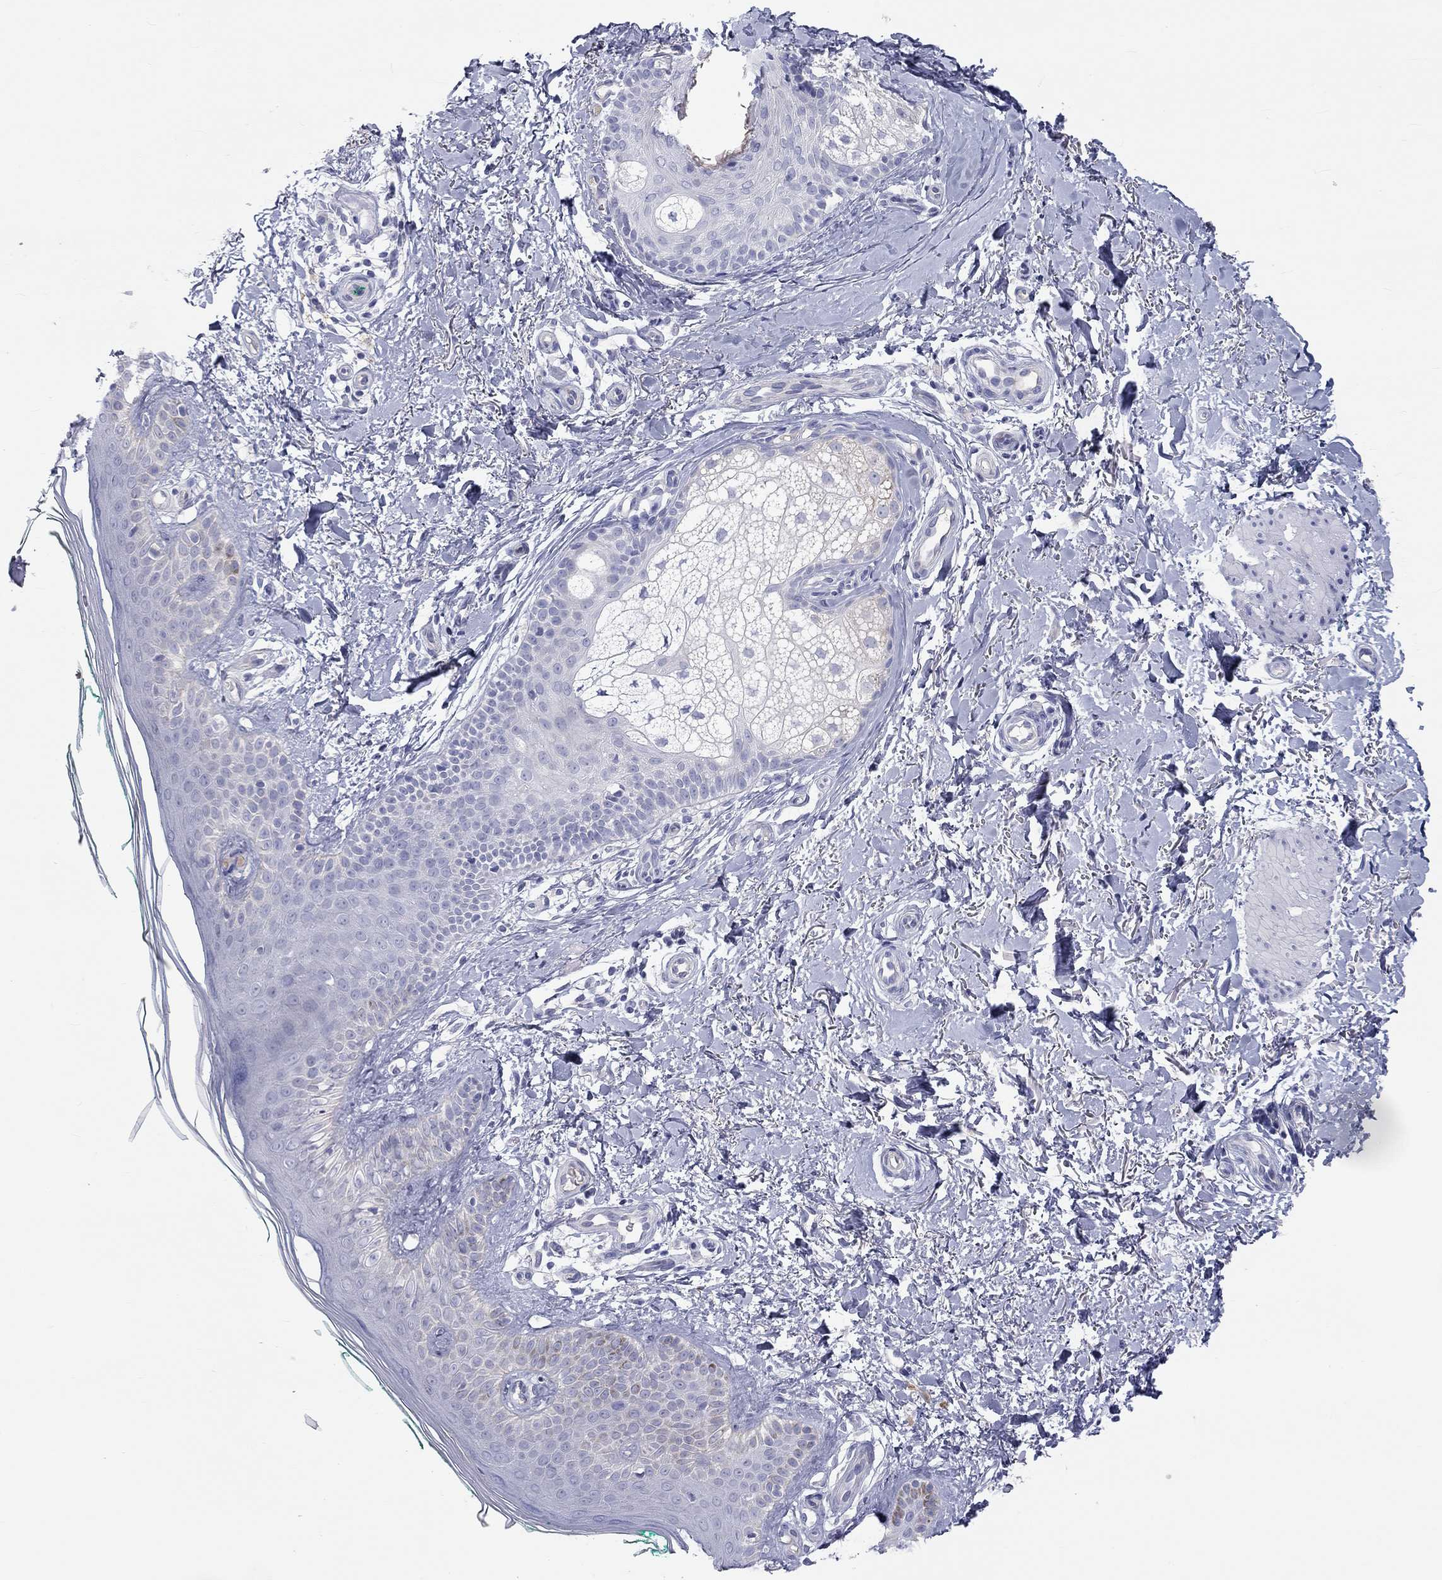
{"staining": {"intensity": "negative", "quantity": "none", "location": "none"}, "tissue": "skin", "cell_type": "Fibroblasts", "image_type": "normal", "snomed": [{"axis": "morphology", "description": "Normal tissue, NOS"}, {"axis": "morphology", "description": "Inflammation, NOS"}, {"axis": "morphology", "description": "Fibrosis, NOS"}, {"axis": "topography", "description": "Skin"}], "caption": "IHC histopathology image of benign skin: human skin stained with DAB (3,3'-diaminobenzidine) reveals no significant protein expression in fibroblasts. (Brightfield microscopy of DAB (3,3'-diaminobenzidine) immunohistochemistry (IHC) at high magnification).", "gene": "ST7L", "patient": {"sex": "male", "age": 71}}